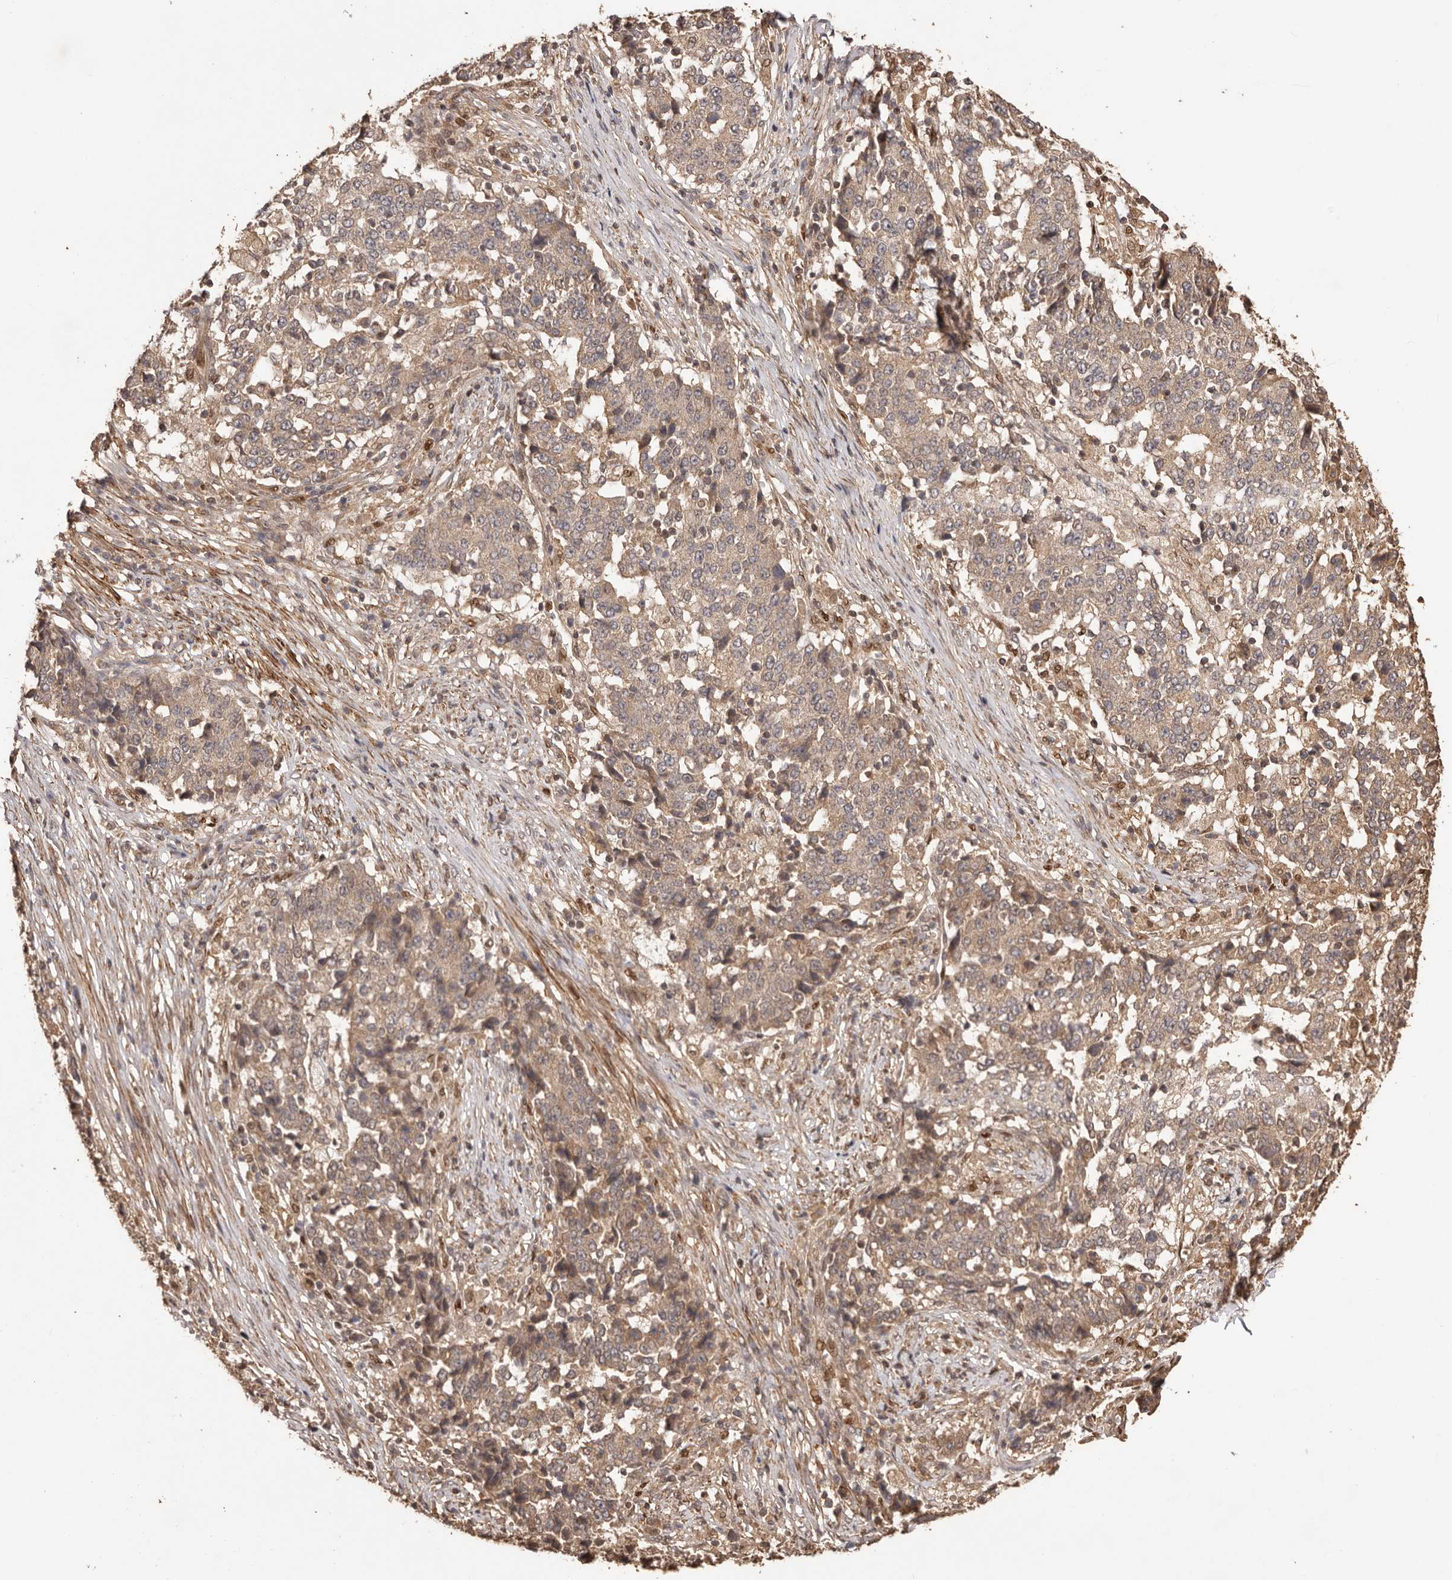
{"staining": {"intensity": "weak", "quantity": ">75%", "location": "cytoplasmic/membranous"}, "tissue": "stomach cancer", "cell_type": "Tumor cells", "image_type": "cancer", "snomed": [{"axis": "morphology", "description": "Adenocarcinoma, NOS"}, {"axis": "topography", "description": "Stomach"}], "caption": "Protein staining by immunohistochemistry exhibits weak cytoplasmic/membranous expression in approximately >75% of tumor cells in adenocarcinoma (stomach).", "gene": "UBR2", "patient": {"sex": "male", "age": 59}}